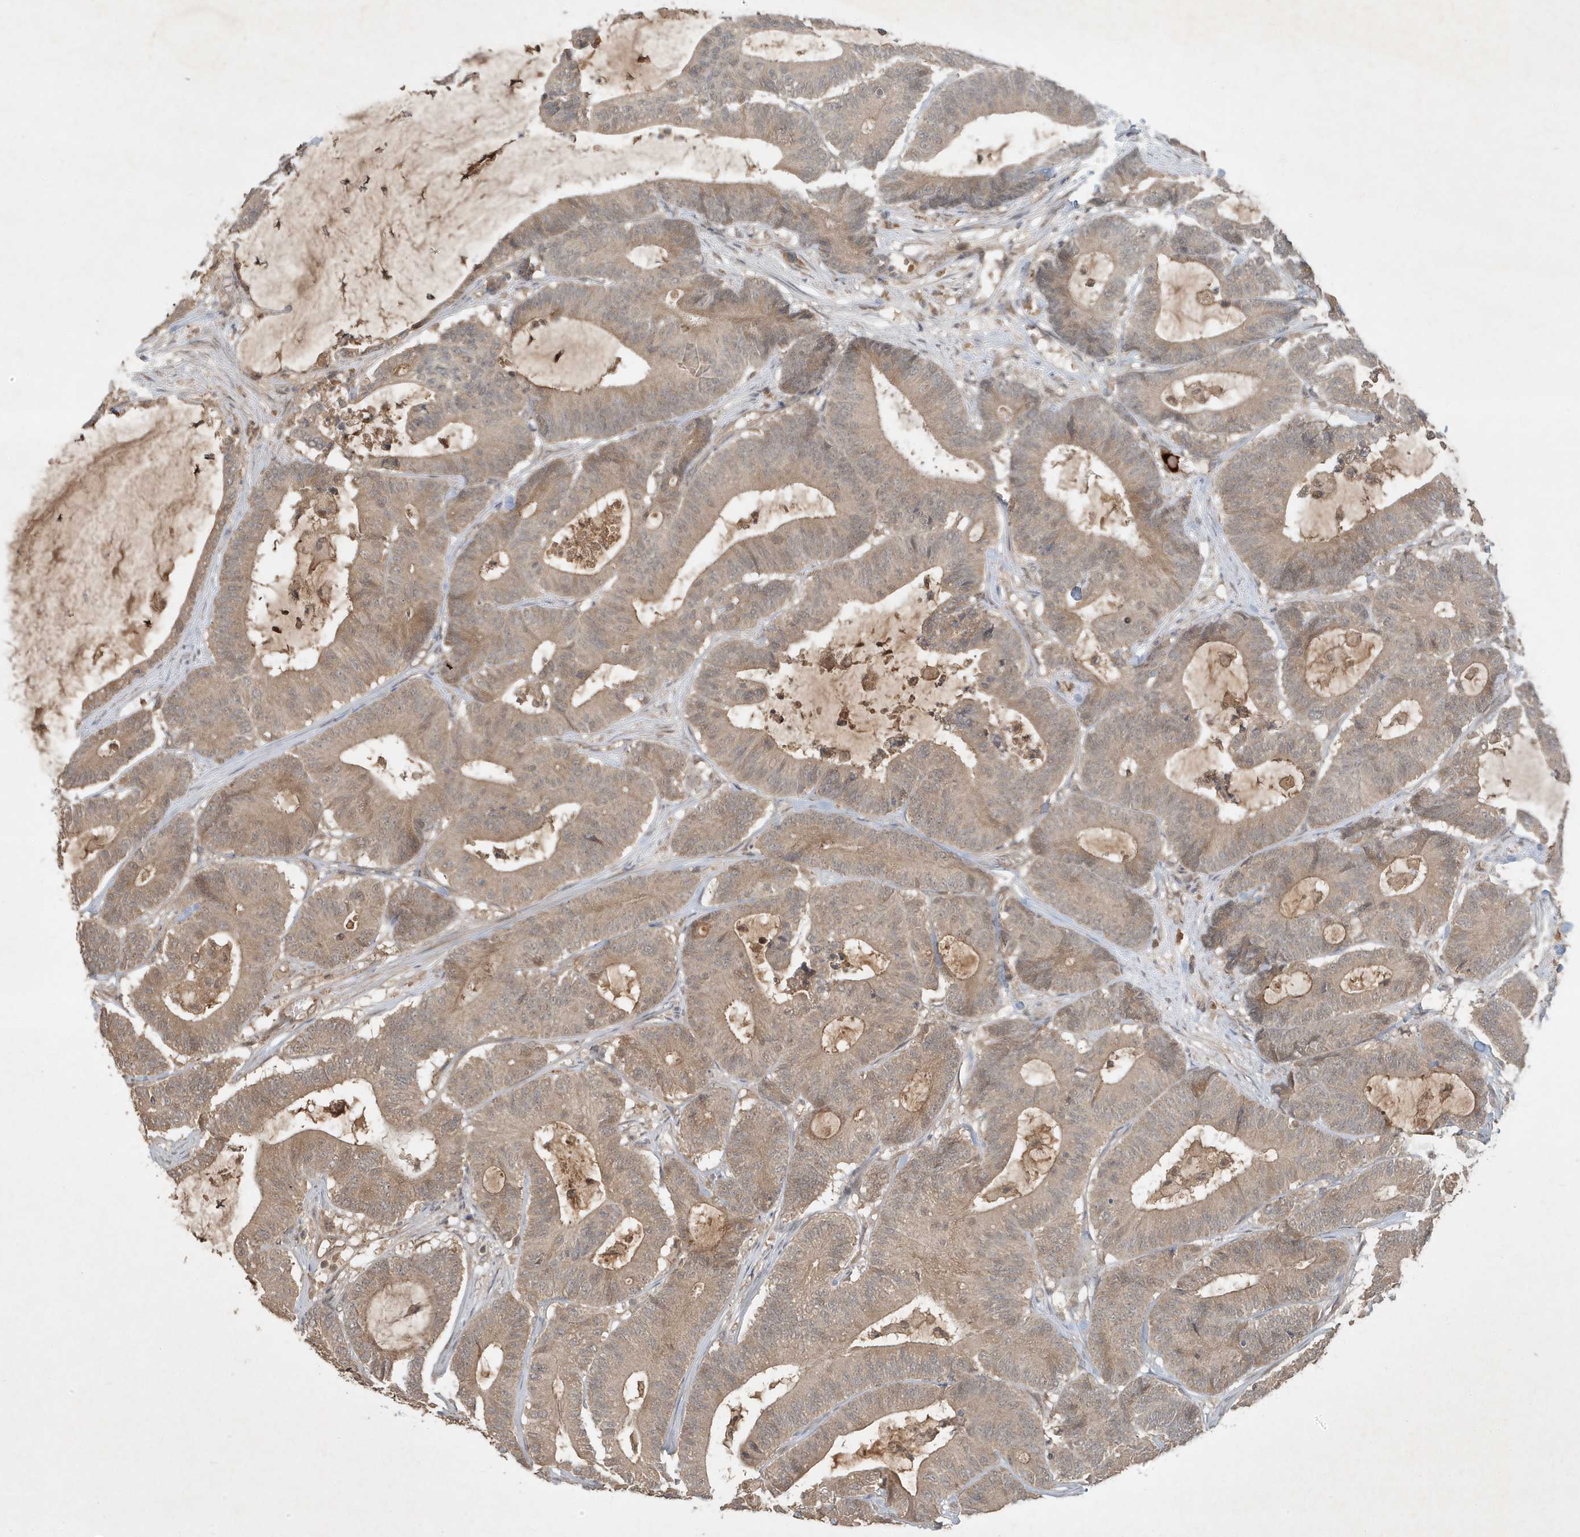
{"staining": {"intensity": "moderate", "quantity": ">75%", "location": "cytoplasmic/membranous"}, "tissue": "colorectal cancer", "cell_type": "Tumor cells", "image_type": "cancer", "snomed": [{"axis": "morphology", "description": "Adenocarcinoma, NOS"}, {"axis": "topography", "description": "Colon"}], "caption": "Protein staining shows moderate cytoplasmic/membranous positivity in about >75% of tumor cells in colorectal cancer (adenocarcinoma).", "gene": "ABCB9", "patient": {"sex": "female", "age": 84}}